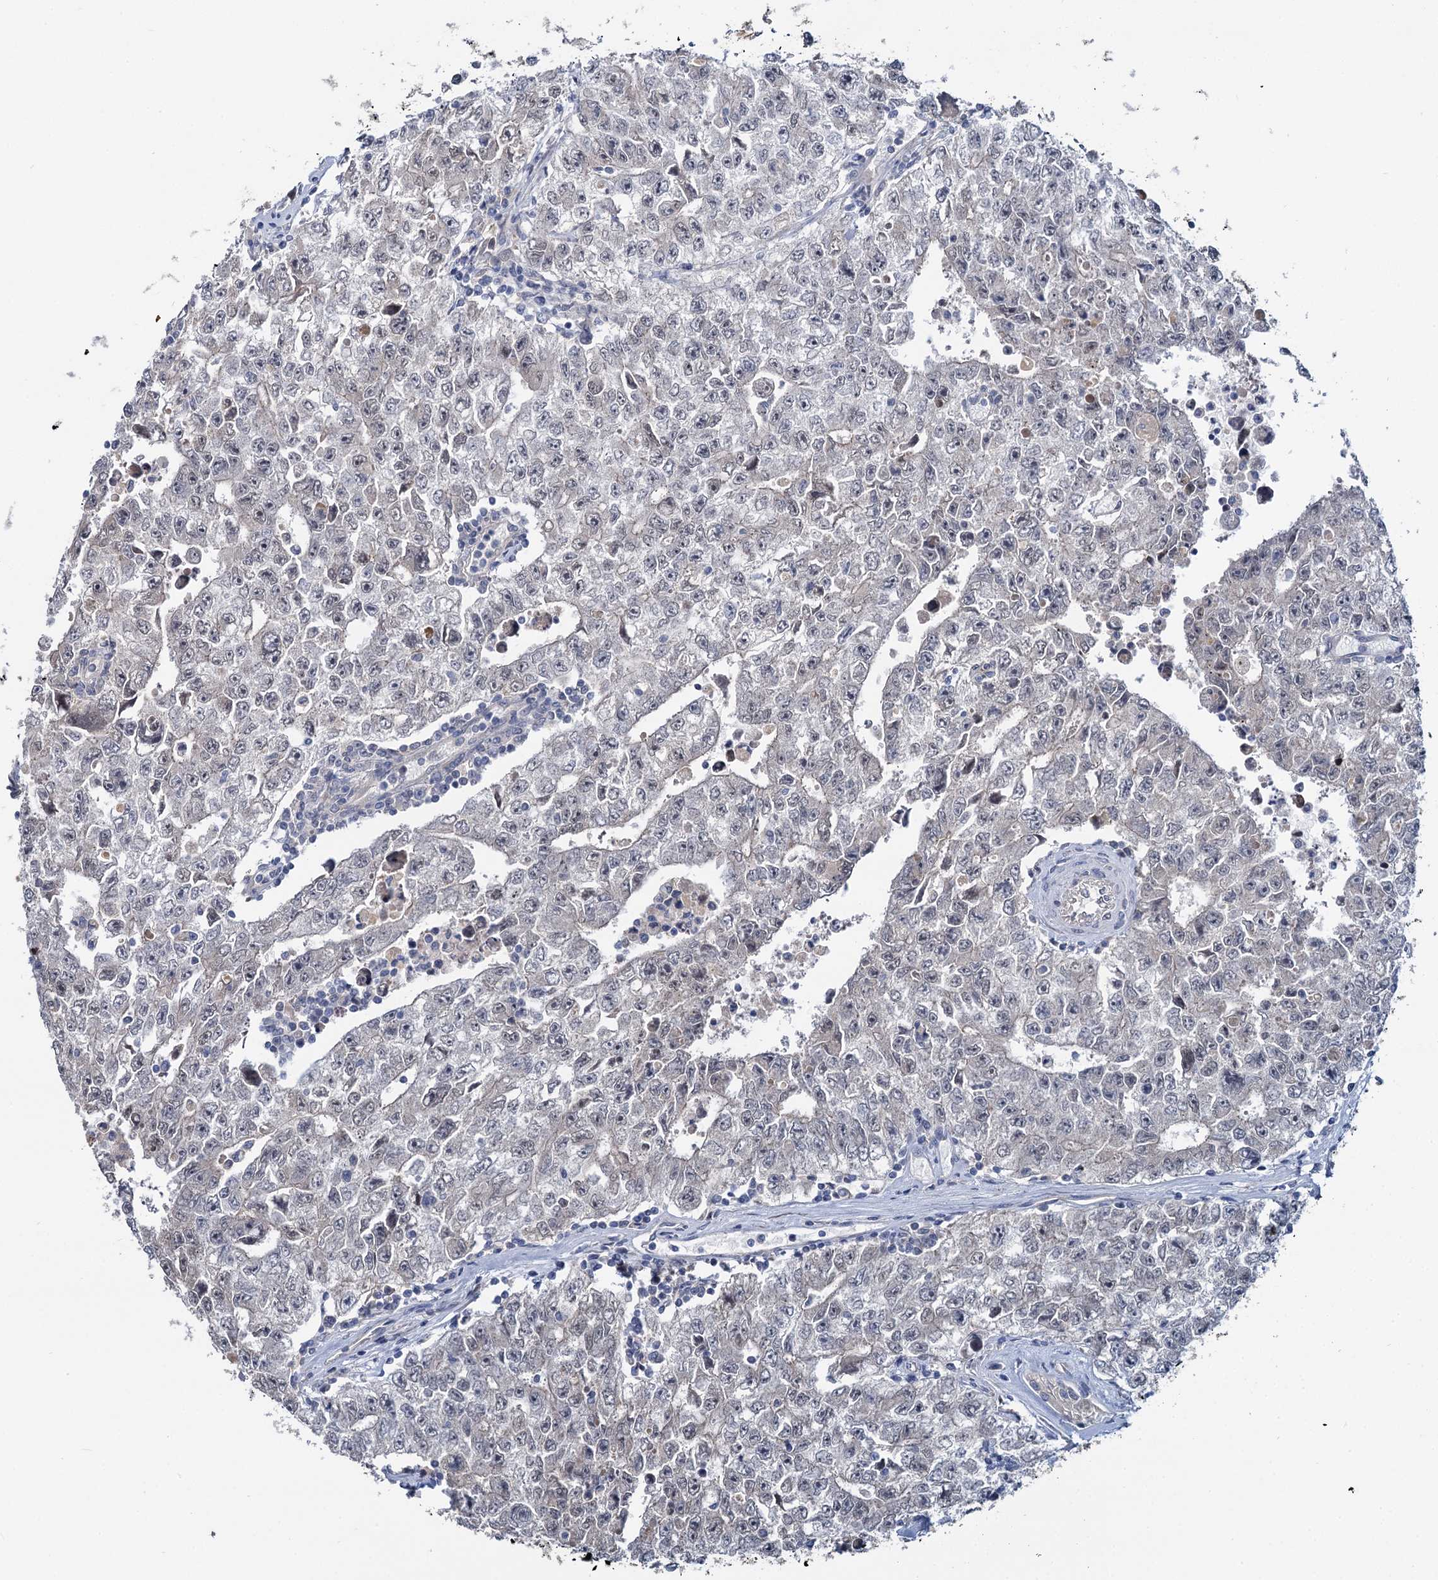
{"staining": {"intensity": "negative", "quantity": "none", "location": "none"}, "tissue": "testis cancer", "cell_type": "Tumor cells", "image_type": "cancer", "snomed": [{"axis": "morphology", "description": "Carcinoma, Embryonal, NOS"}, {"axis": "topography", "description": "Testis"}], "caption": "This micrograph is of testis cancer stained with immunohistochemistry to label a protein in brown with the nuclei are counter-stained blue. There is no positivity in tumor cells.", "gene": "ANKRD42", "patient": {"sex": "male", "age": 17}}